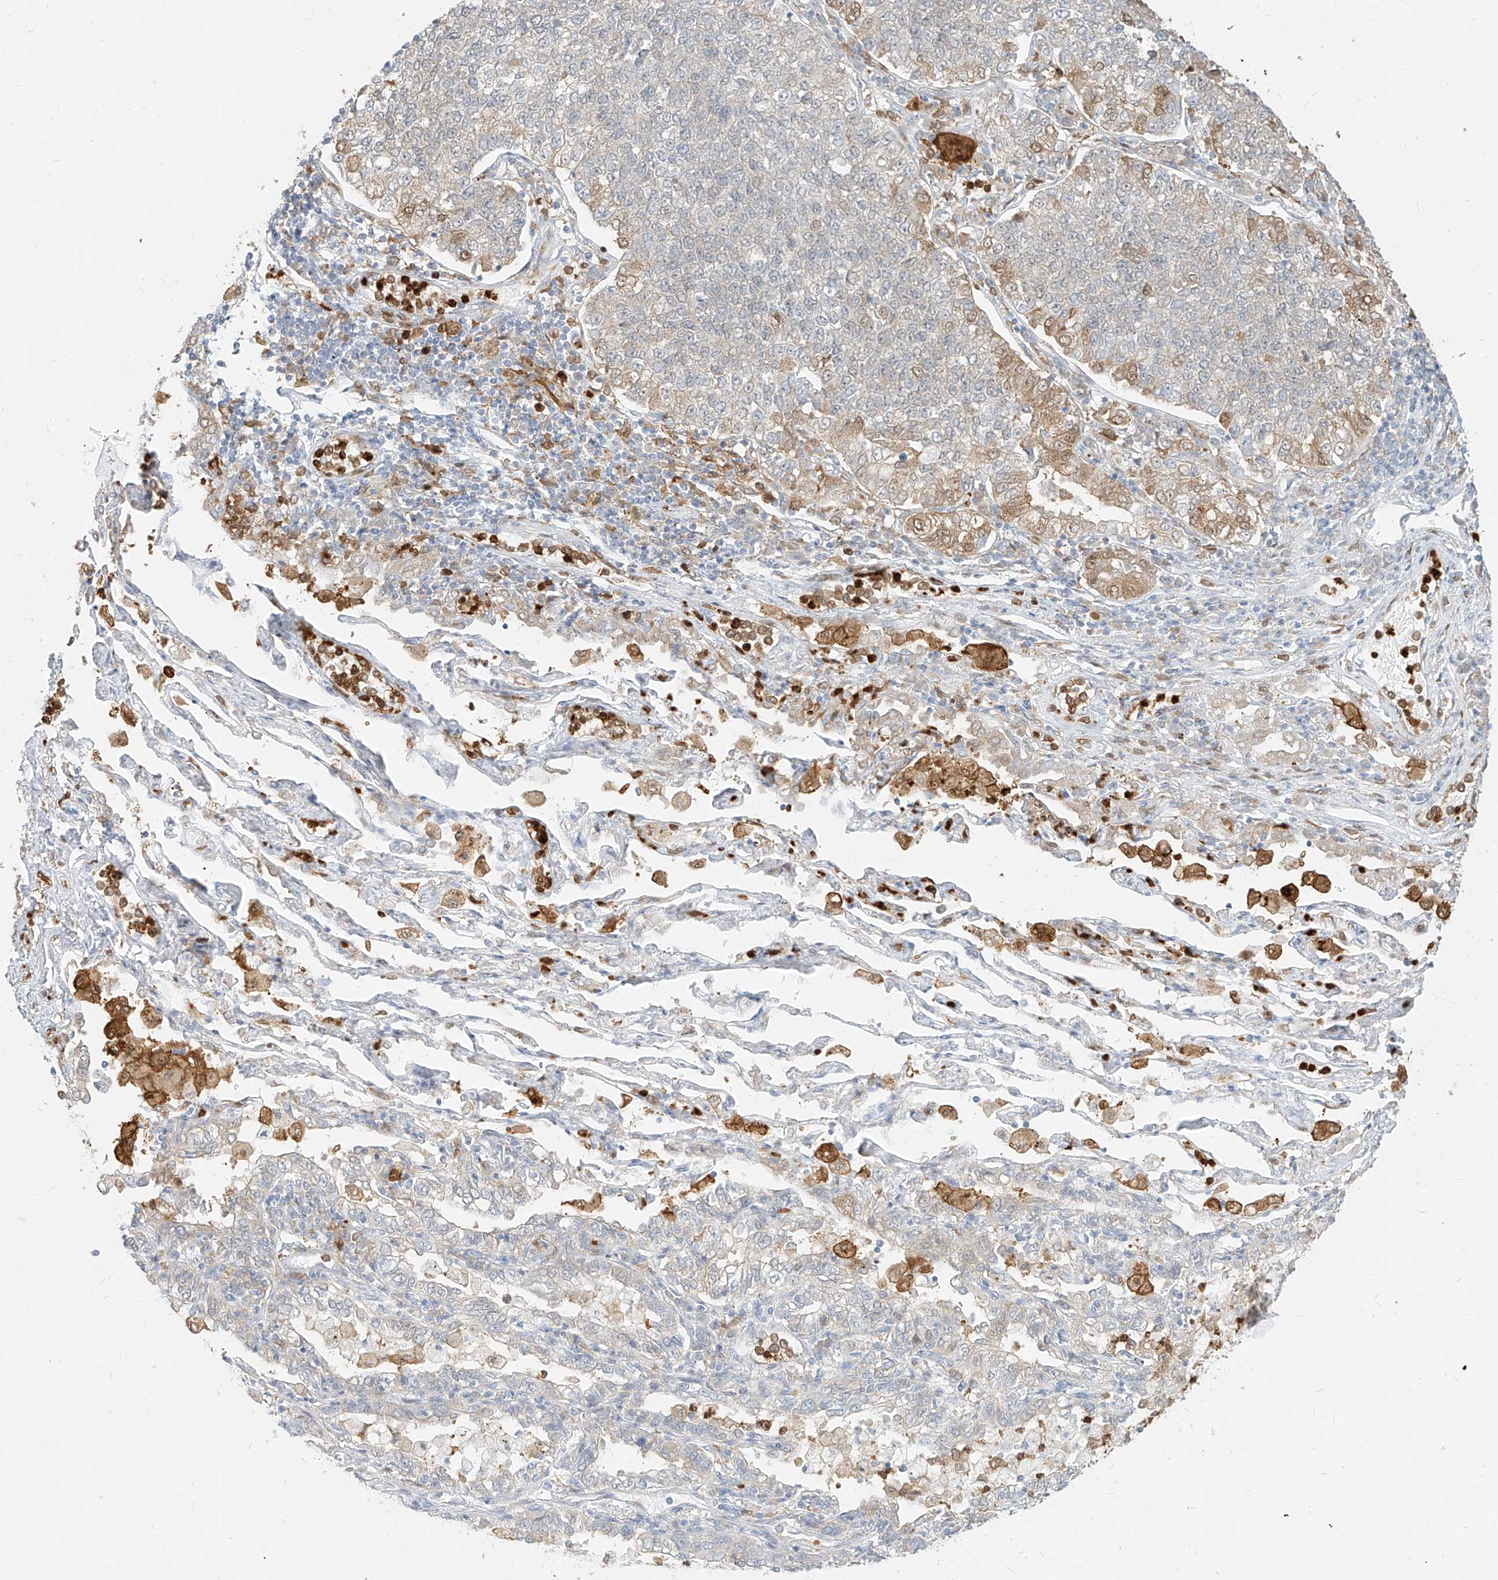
{"staining": {"intensity": "moderate", "quantity": "<25%", "location": "cytoplasmic/membranous,nuclear"}, "tissue": "lung cancer", "cell_type": "Tumor cells", "image_type": "cancer", "snomed": [{"axis": "morphology", "description": "Adenocarcinoma, NOS"}, {"axis": "topography", "description": "Lung"}], "caption": "Tumor cells demonstrate moderate cytoplasmic/membranous and nuclear expression in about <25% of cells in lung cancer (adenocarcinoma). Immunohistochemistry (ihc) stains the protein in brown and the nuclei are stained blue.", "gene": "PGD", "patient": {"sex": "male", "age": 49}}